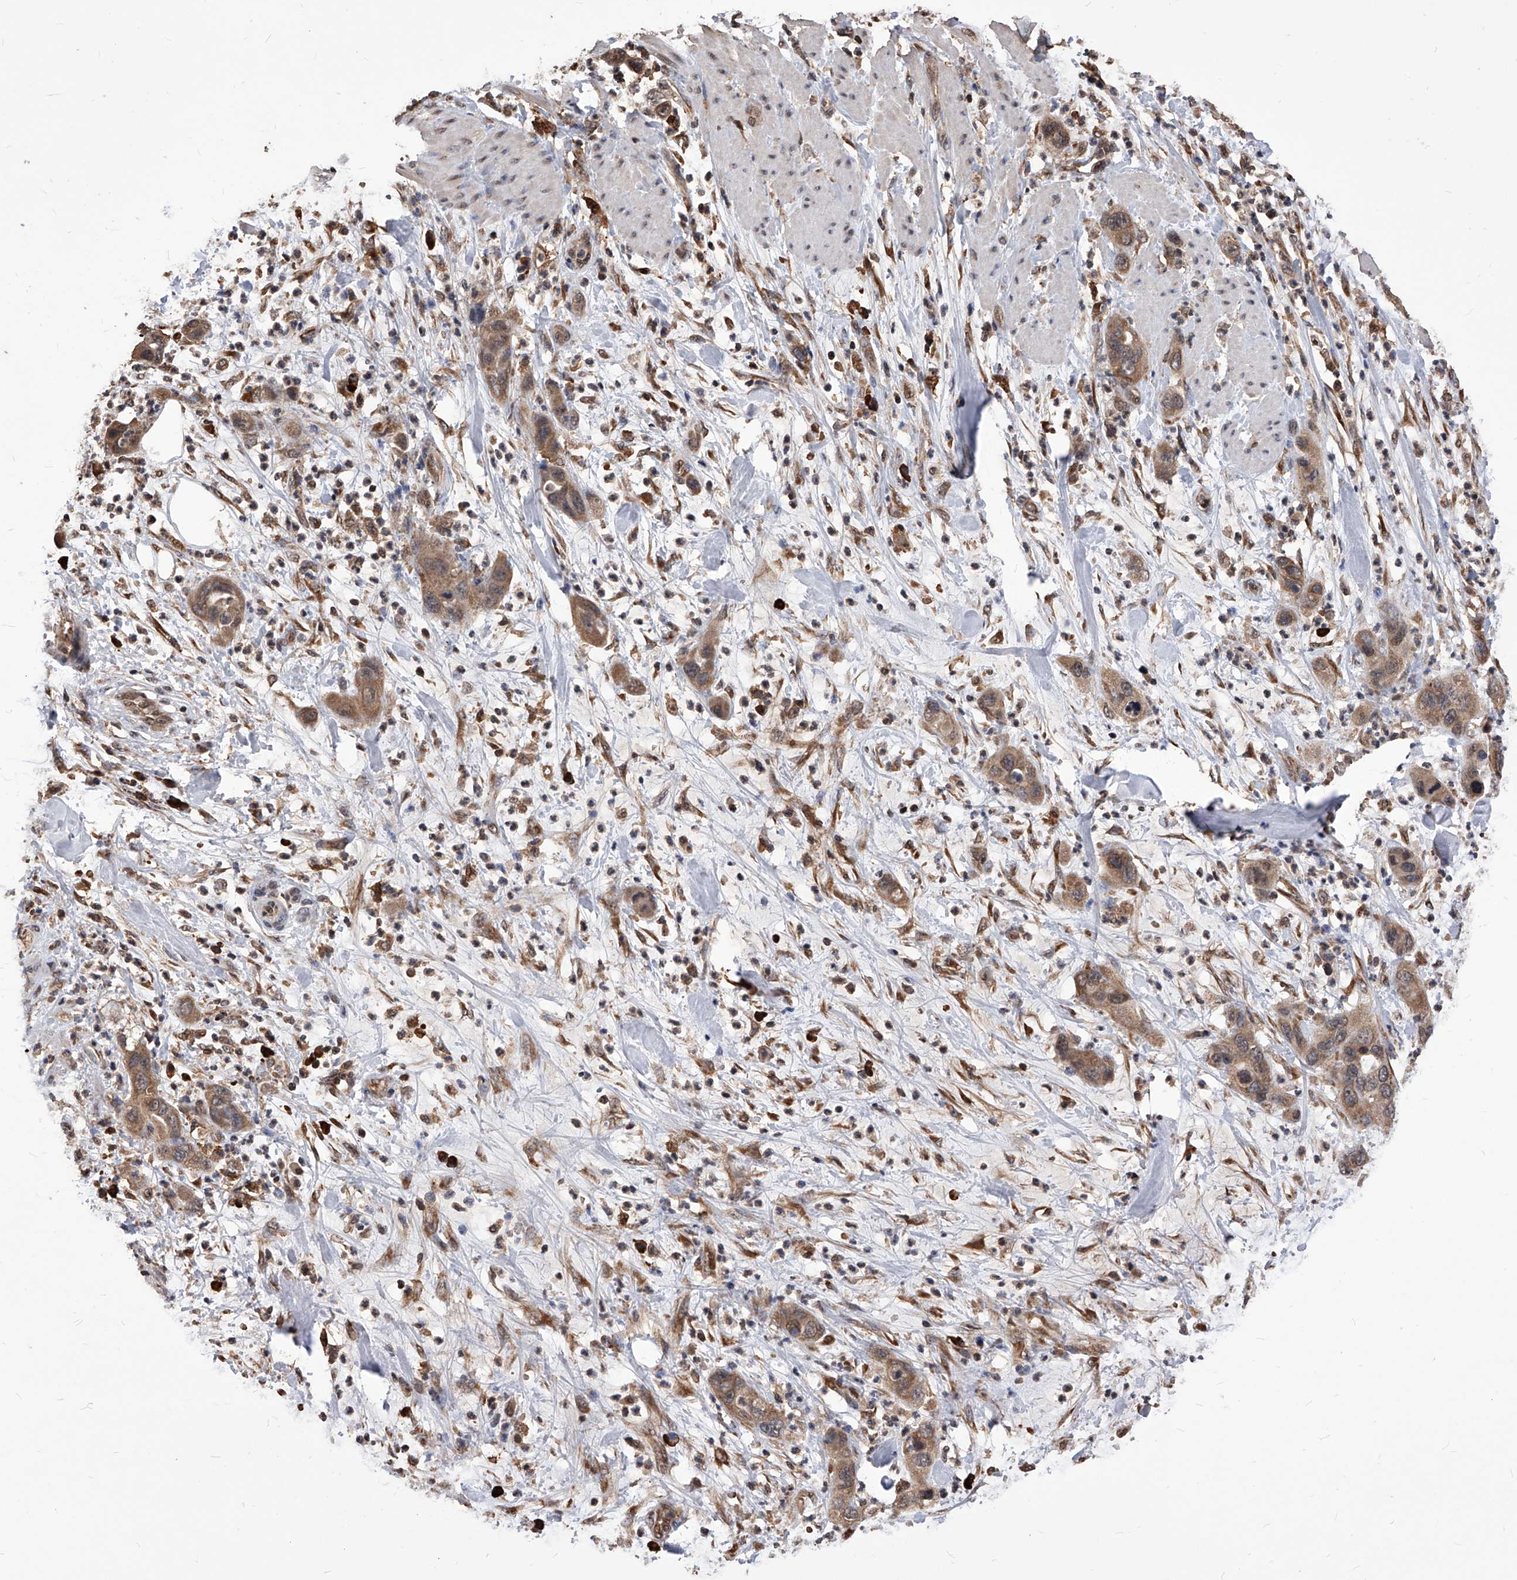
{"staining": {"intensity": "moderate", "quantity": ">75%", "location": "cytoplasmic/membranous,nuclear"}, "tissue": "pancreatic cancer", "cell_type": "Tumor cells", "image_type": "cancer", "snomed": [{"axis": "morphology", "description": "Adenocarcinoma, NOS"}, {"axis": "topography", "description": "Pancreas"}], "caption": "Tumor cells reveal medium levels of moderate cytoplasmic/membranous and nuclear positivity in approximately >75% of cells in pancreatic adenocarcinoma.", "gene": "ID1", "patient": {"sex": "female", "age": 71}}